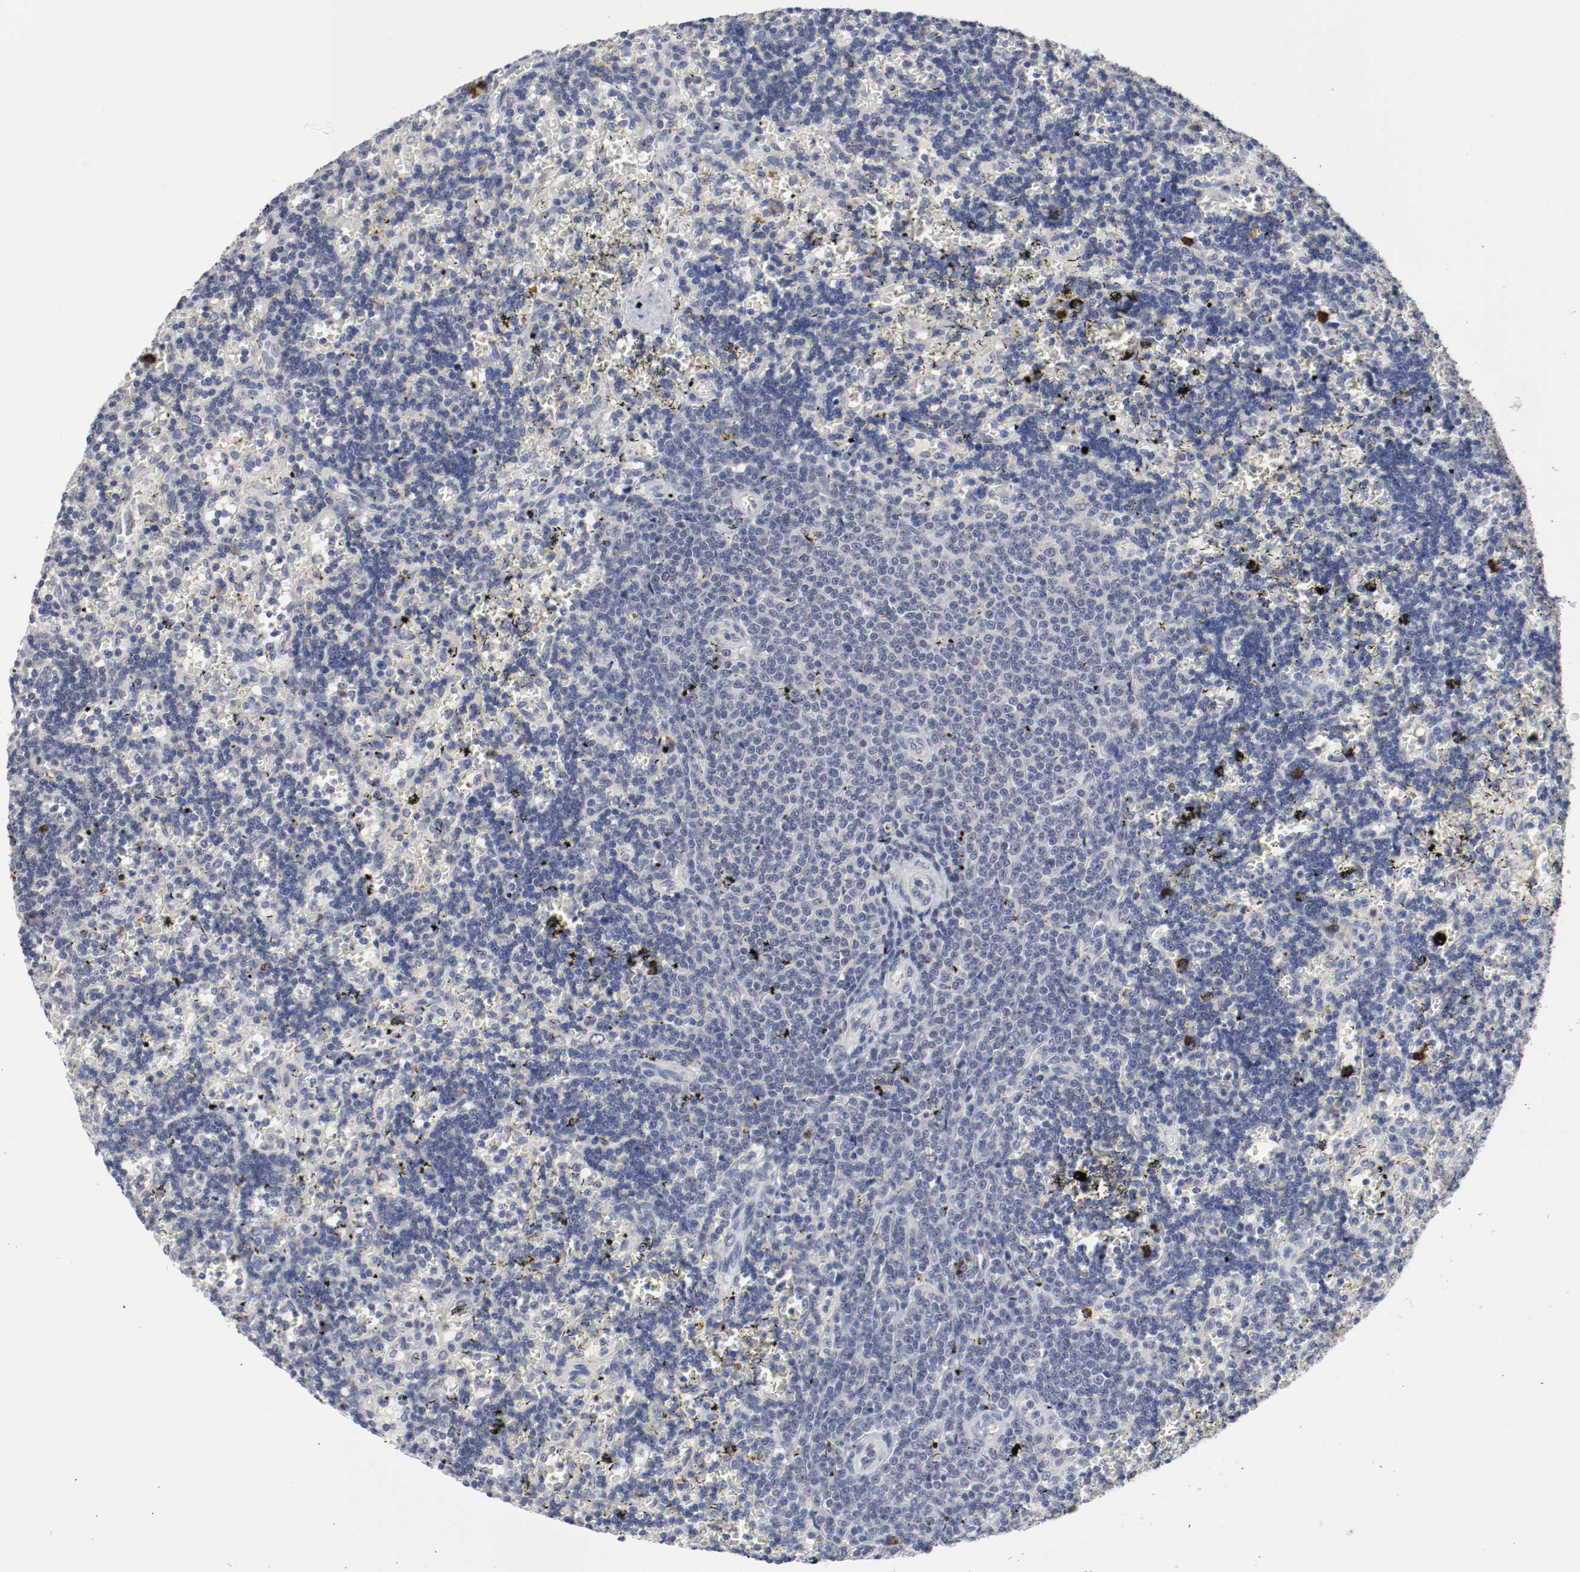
{"staining": {"intensity": "negative", "quantity": "none", "location": "none"}, "tissue": "lymphoma", "cell_type": "Tumor cells", "image_type": "cancer", "snomed": [{"axis": "morphology", "description": "Malignant lymphoma, non-Hodgkin's type, Low grade"}, {"axis": "topography", "description": "Spleen"}], "caption": "Immunohistochemical staining of lymphoma reveals no significant expression in tumor cells. (Stains: DAB (3,3'-diaminobenzidine) immunohistochemistry with hematoxylin counter stain, Microscopy: brightfield microscopy at high magnification).", "gene": "CEBPE", "patient": {"sex": "male", "age": 60}}